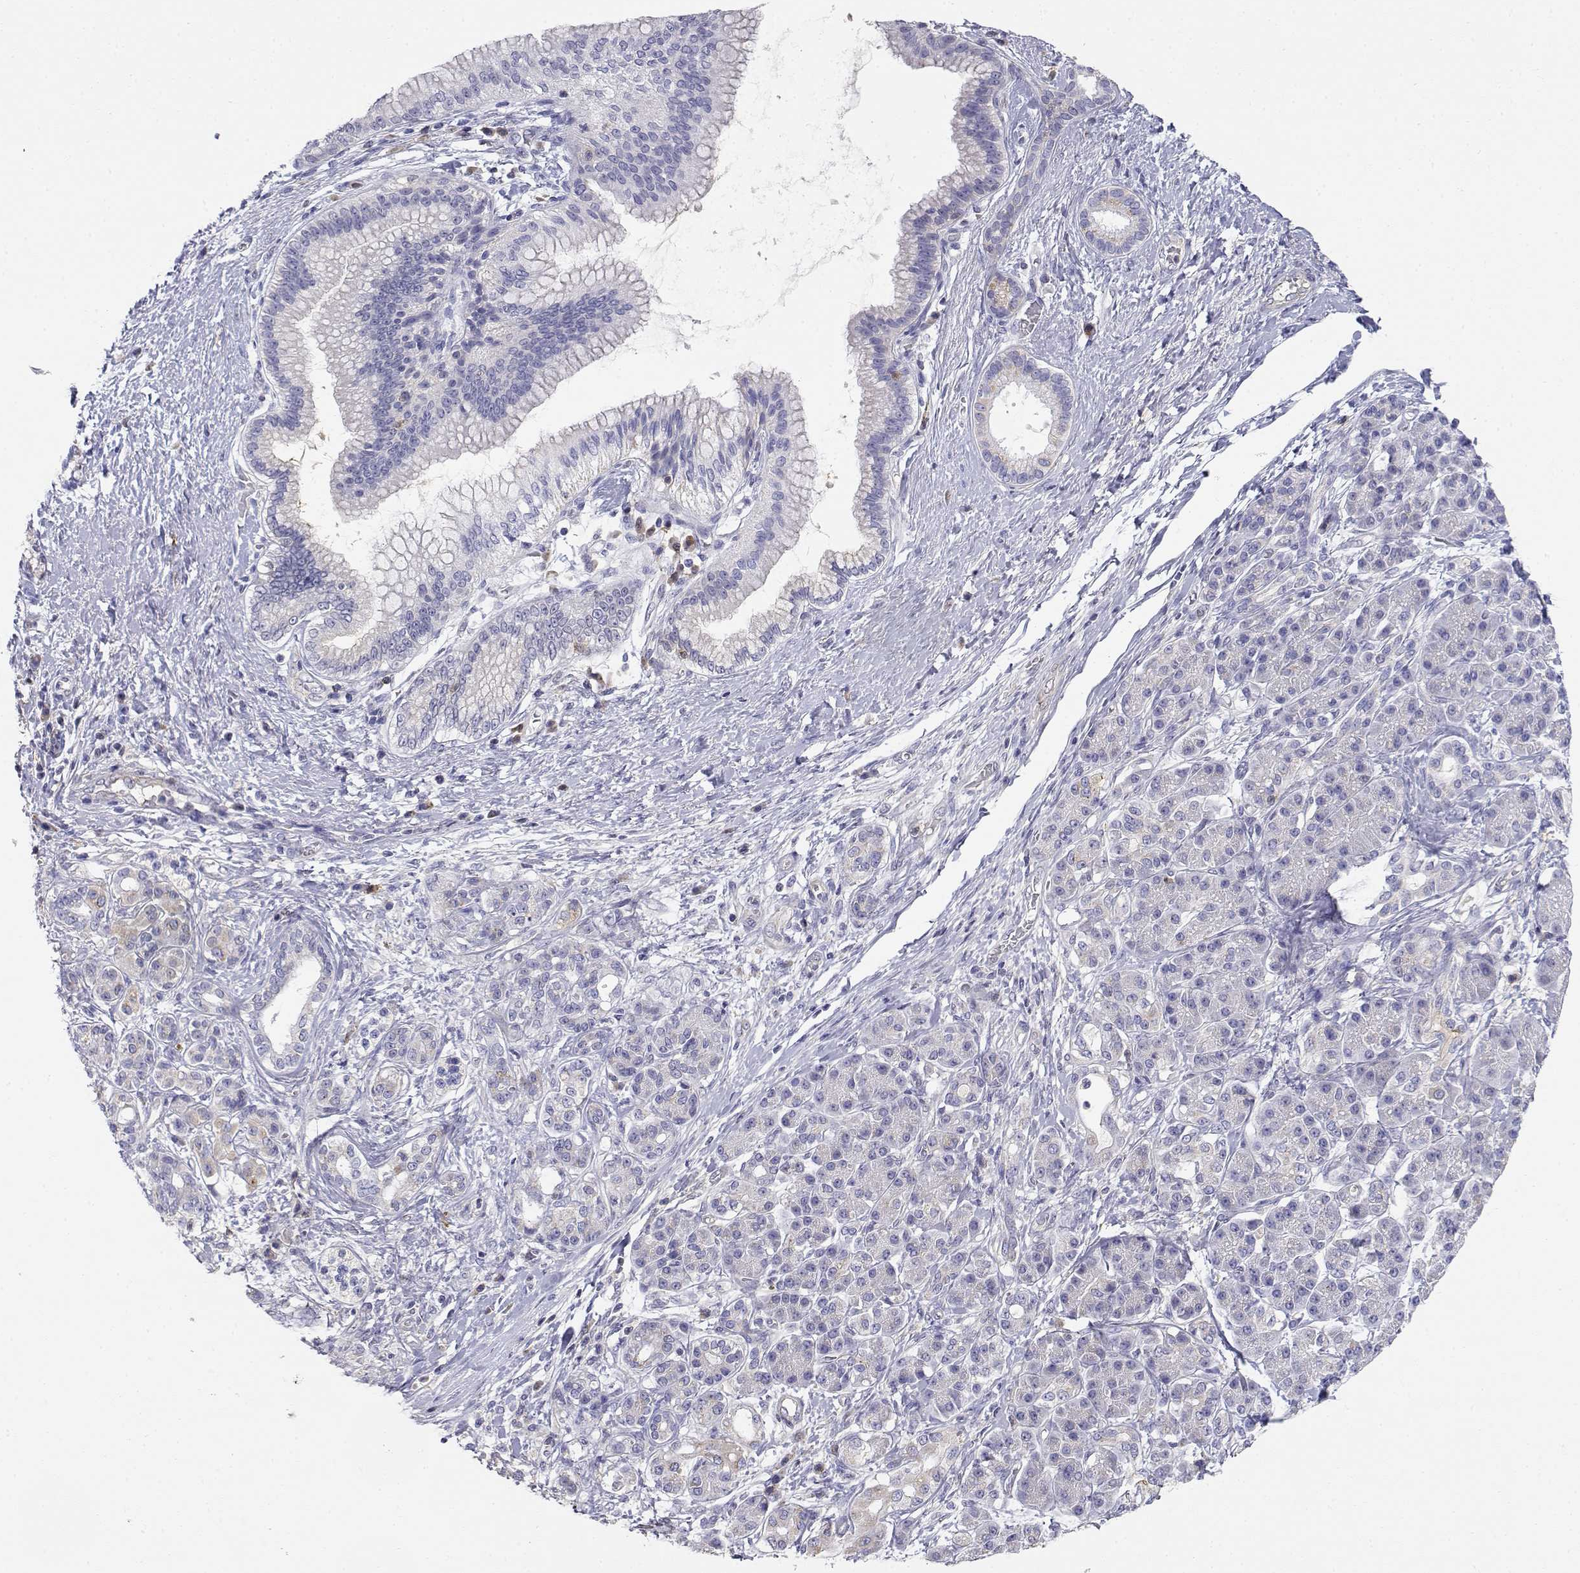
{"staining": {"intensity": "negative", "quantity": "none", "location": "none"}, "tissue": "pancreatic cancer", "cell_type": "Tumor cells", "image_type": "cancer", "snomed": [{"axis": "morphology", "description": "Adenocarcinoma, NOS"}, {"axis": "topography", "description": "Pancreas"}], "caption": "IHC of human adenocarcinoma (pancreatic) shows no staining in tumor cells.", "gene": "ADA", "patient": {"sex": "female", "age": 73}}